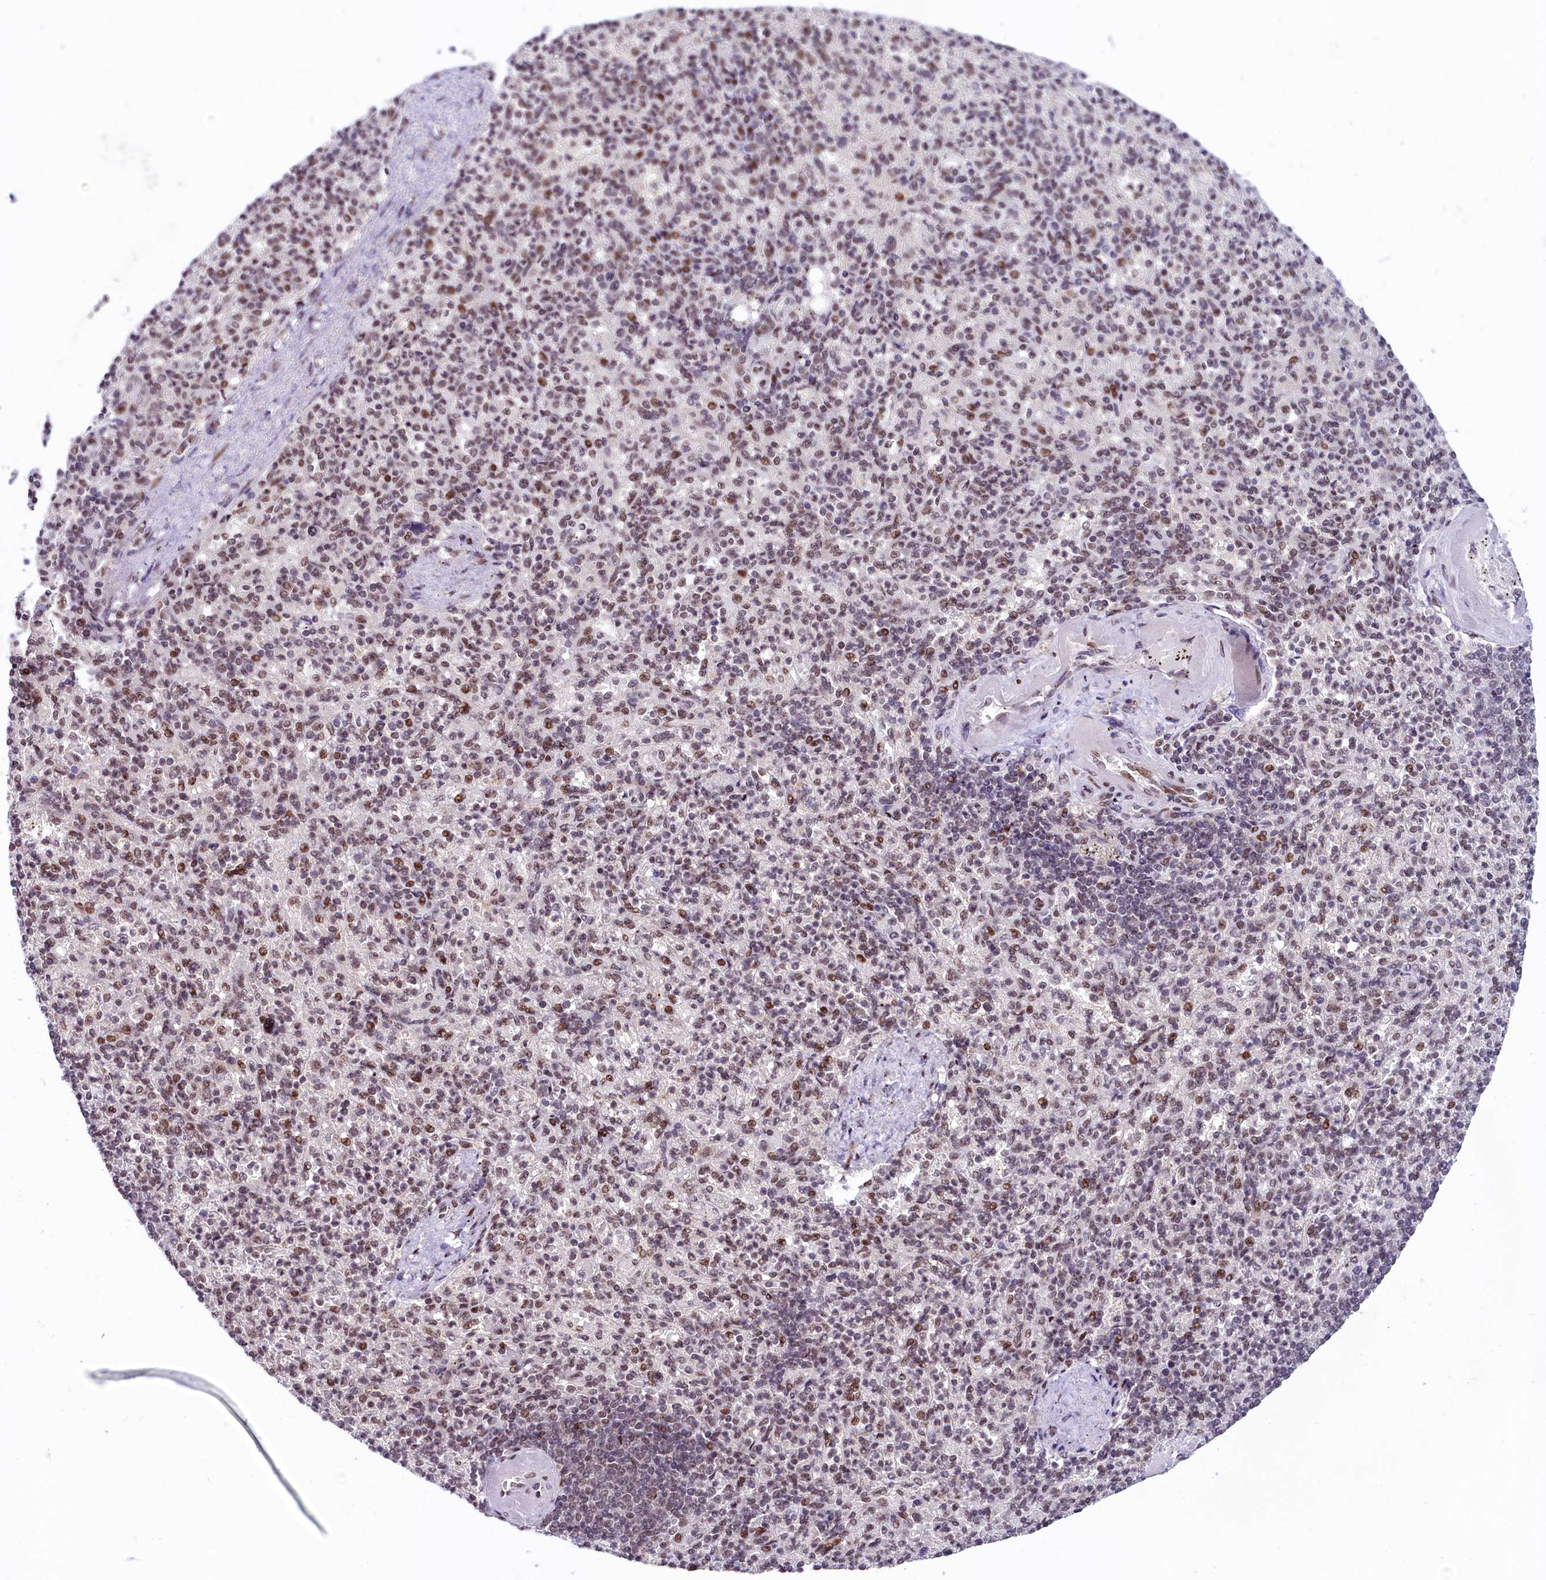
{"staining": {"intensity": "moderate", "quantity": "25%-75%", "location": "nuclear"}, "tissue": "spleen", "cell_type": "Cells in red pulp", "image_type": "normal", "snomed": [{"axis": "morphology", "description": "Normal tissue, NOS"}, {"axis": "topography", "description": "Spleen"}], "caption": "Human spleen stained with a brown dye demonstrates moderate nuclear positive expression in approximately 25%-75% of cells in red pulp.", "gene": "ANKS3", "patient": {"sex": "female", "age": 74}}